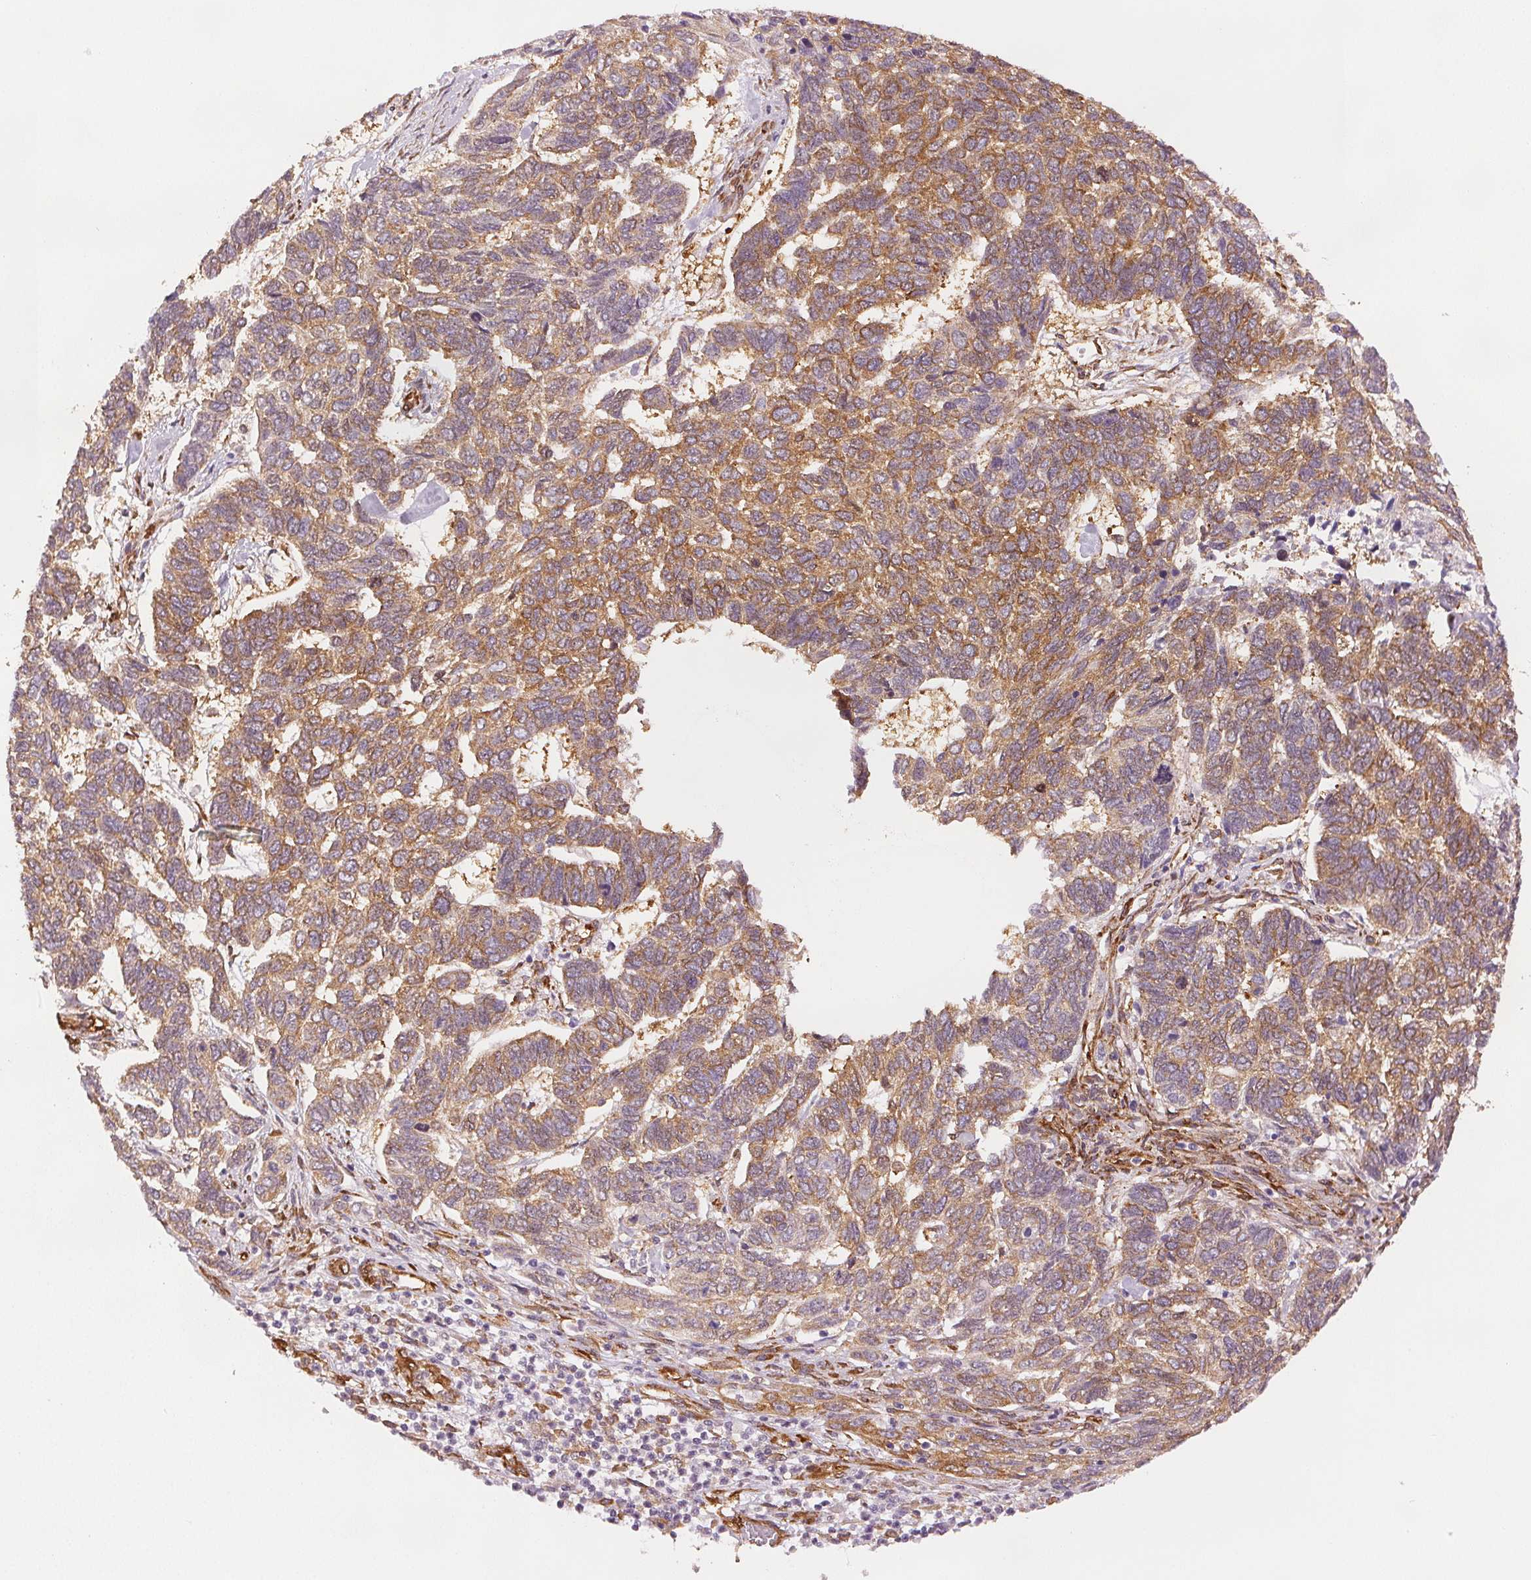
{"staining": {"intensity": "moderate", "quantity": ">75%", "location": "cytoplasmic/membranous"}, "tissue": "skin cancer", "cell_type": "Tumor cells", "image_type": "cancer", "snomed": [{"axis": "morphology", "description": "Basal cell carcinoma"}, {"axis": "topography", "description": "Skin"}], "caption": "Skin cancer (basal cell carcinoma) stained with DAB immunohistochemistry (IHC) reveals medium levels of moderate cytoplasmic/membranous expression in about >75% of tumor cells.", "gene": "DIAPH2", "patient": {"sex": "female", "age": 65}}